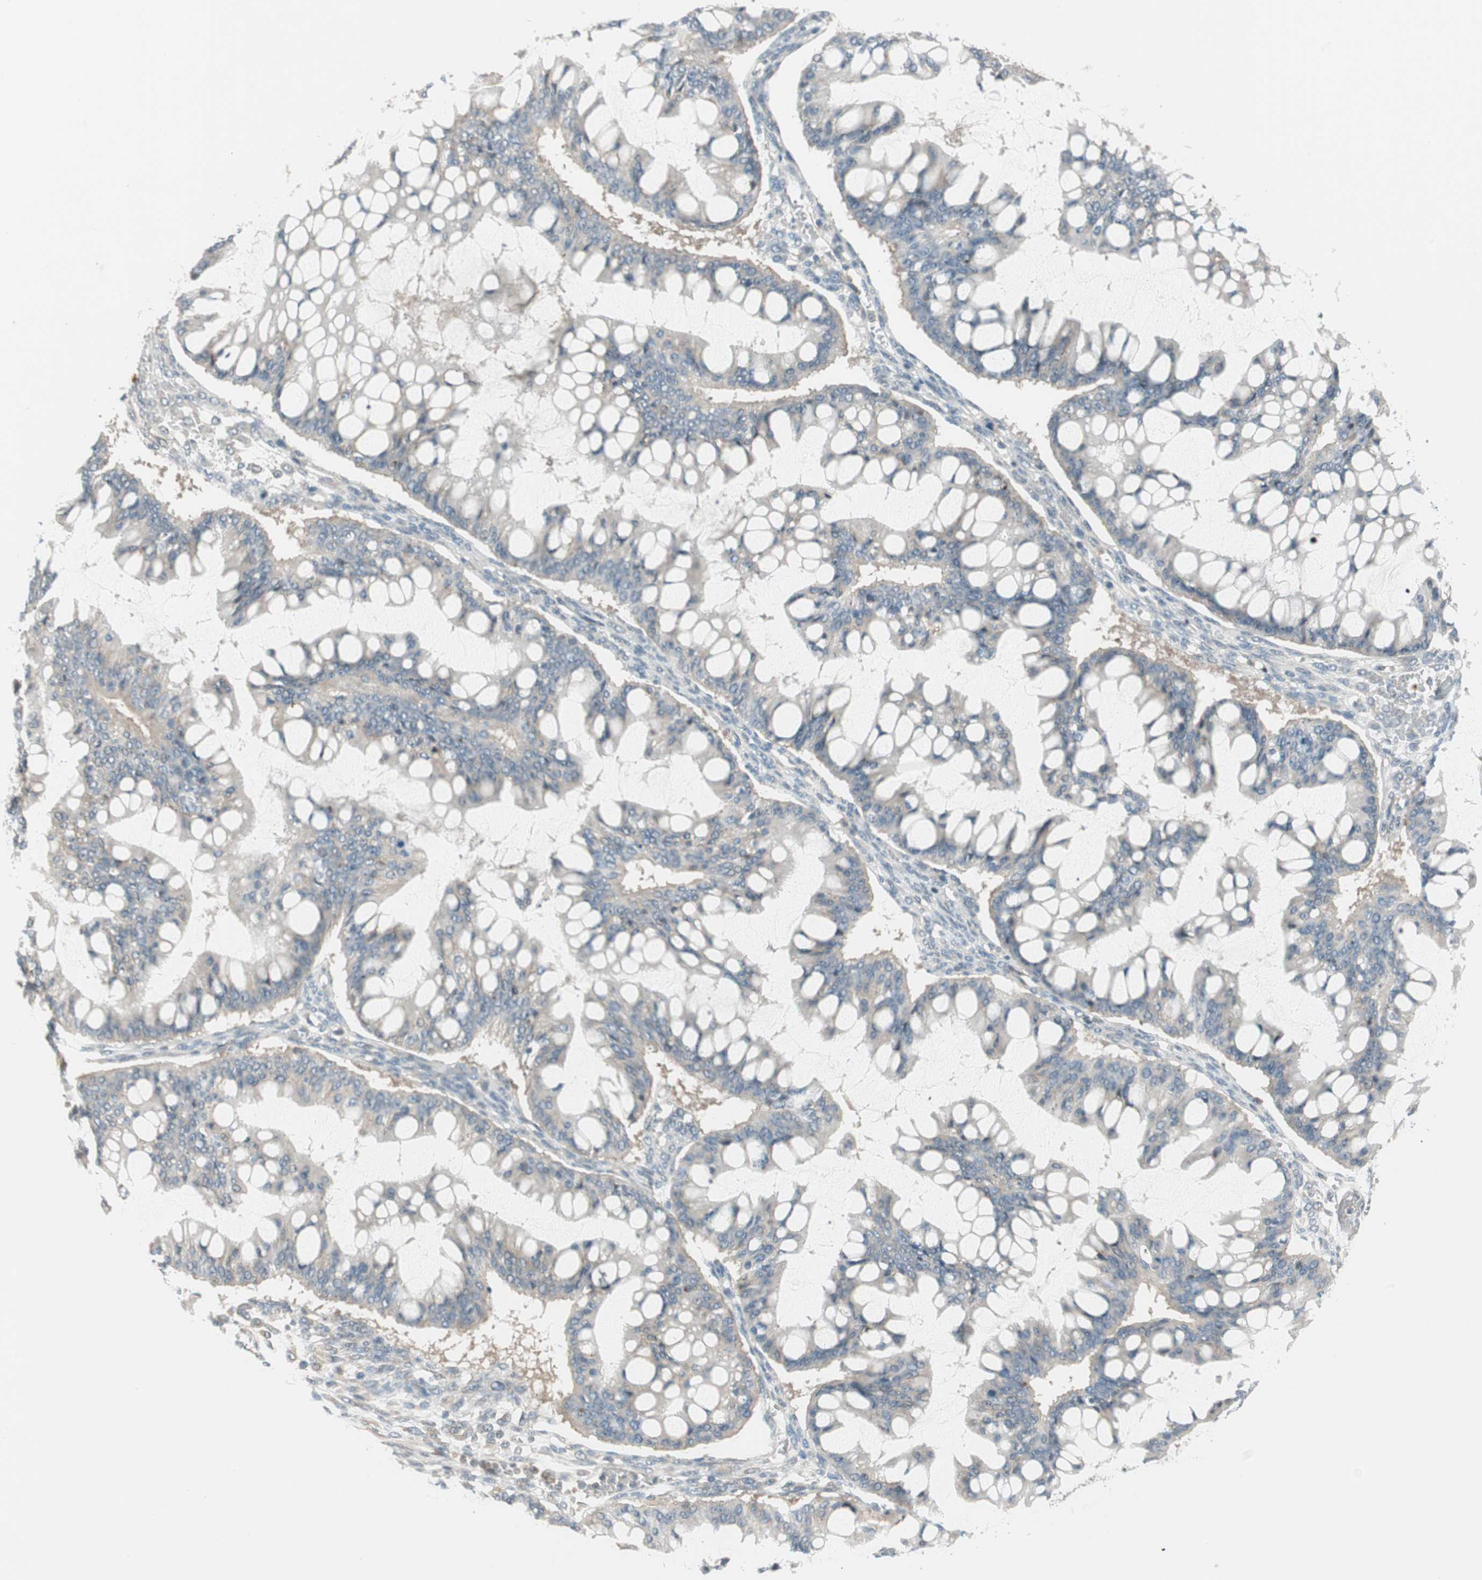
{"staining": {"intensity": "weak", "quantity": "25%-75%", "location": "cytoplasmic/membranous"}, "tissue": "ovarian cancer", "cell_type": "Tumor cells", "image_type": "cancer", "snomed": [{"axis": "morphology", "description": "Cystadenocarcinoma, mucinous, NOS"}, {"axis": "topography", "description": "Ovary"}], "caption": "About 25%-75% of tumor cells in human ovarian mucinous cystadenocarcinoma reveal weak cytoplasmic/membranous protein expression as visualized by brown immunohistochemical staining.", "gene": "CGRRF1", "patient": {"sex": "female", "age": 73}}